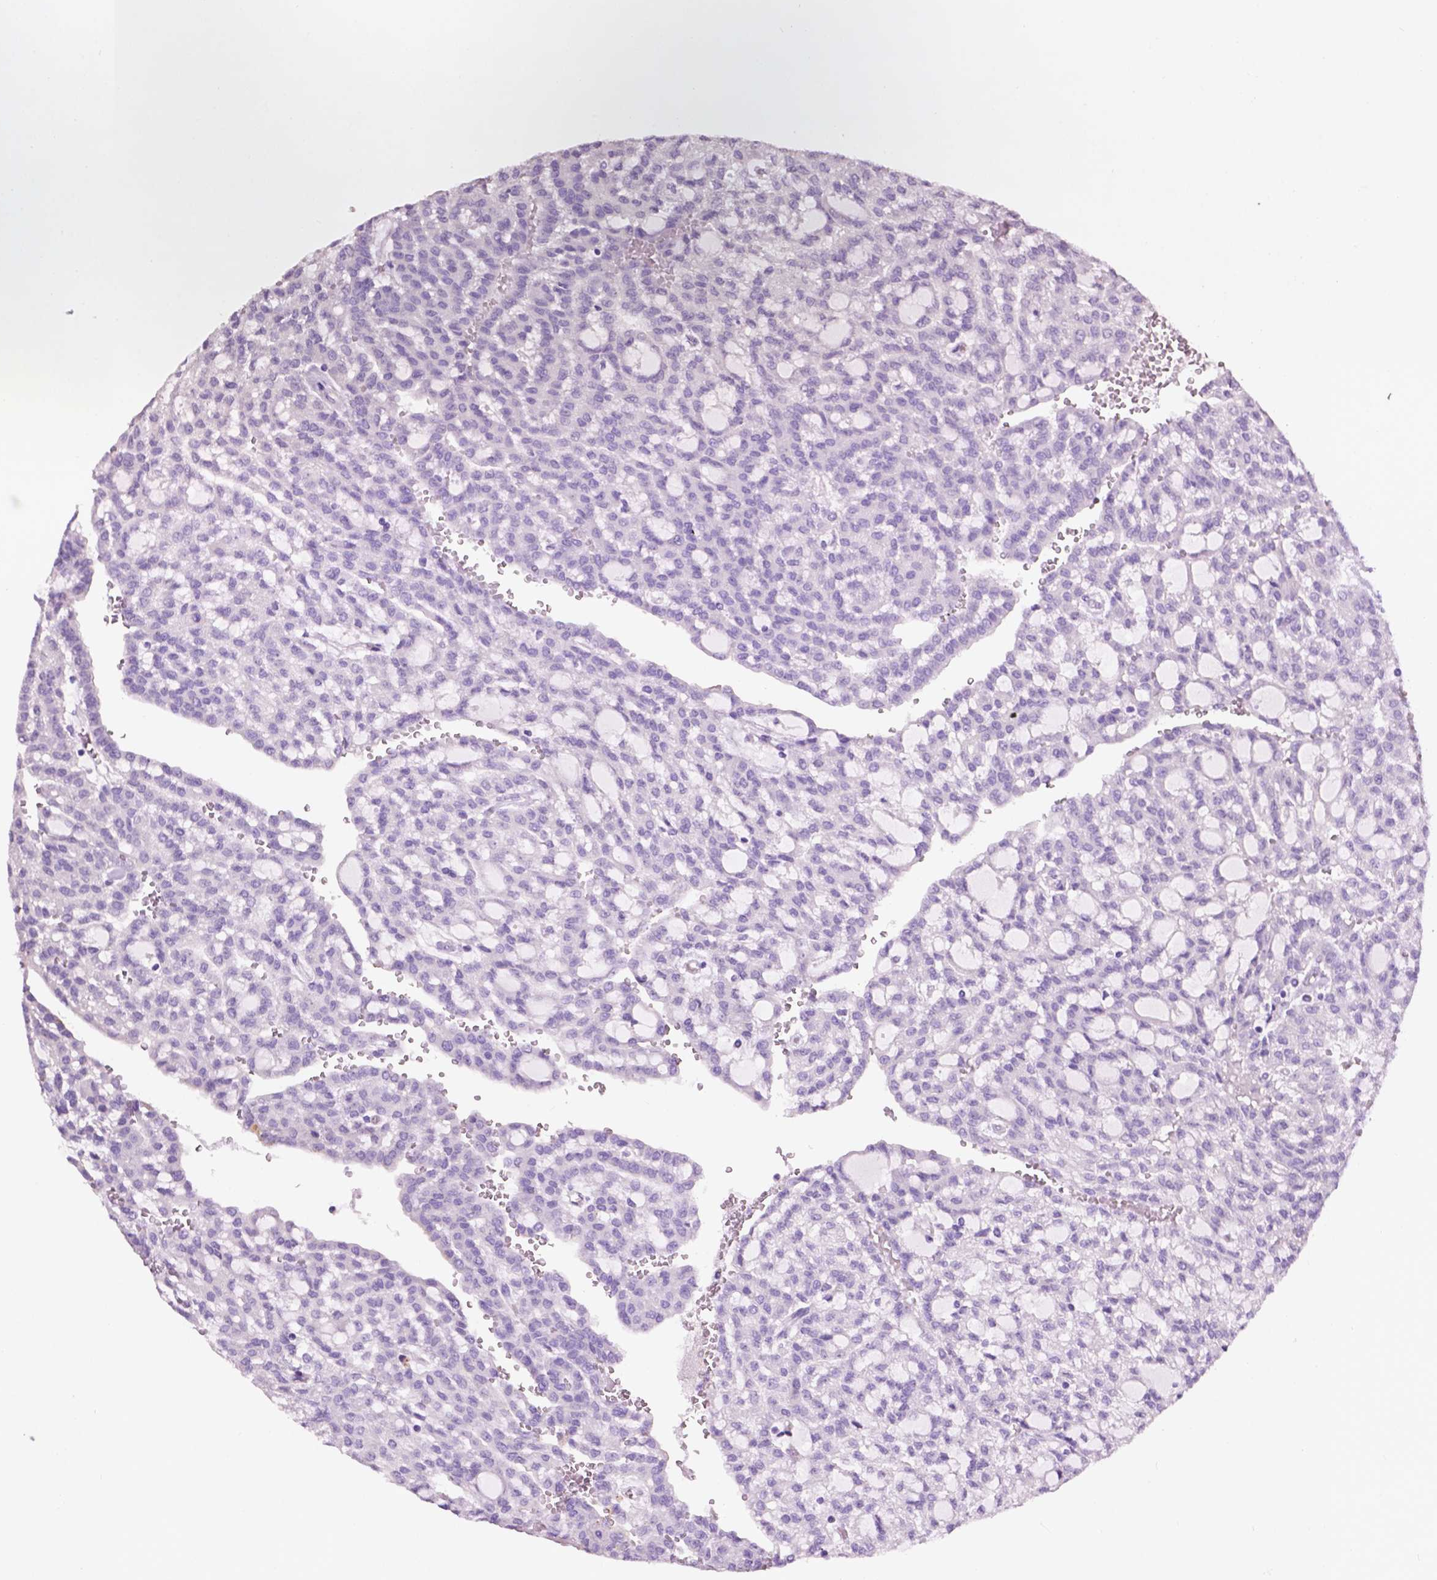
{"staining": {"intensity": "negative", "quantity": "none", "location": "none"}, "tissue": "renal cancer", "cell_type": "Tumor cells", "image_type": "cancer", "snomed": [{"axis": "morphology", "description": "Adenocarcinoma, NOS"}, {"axis": "topography", "description": "Kidney"}], "caption": "This is an immunohistochemistry (IHC) micrograph of human renal cancer (adenocarcinoma). There is no expression in tumor cells.", "gene": "CRYBA4", "patient": {"sex": "male", "age": 63}}